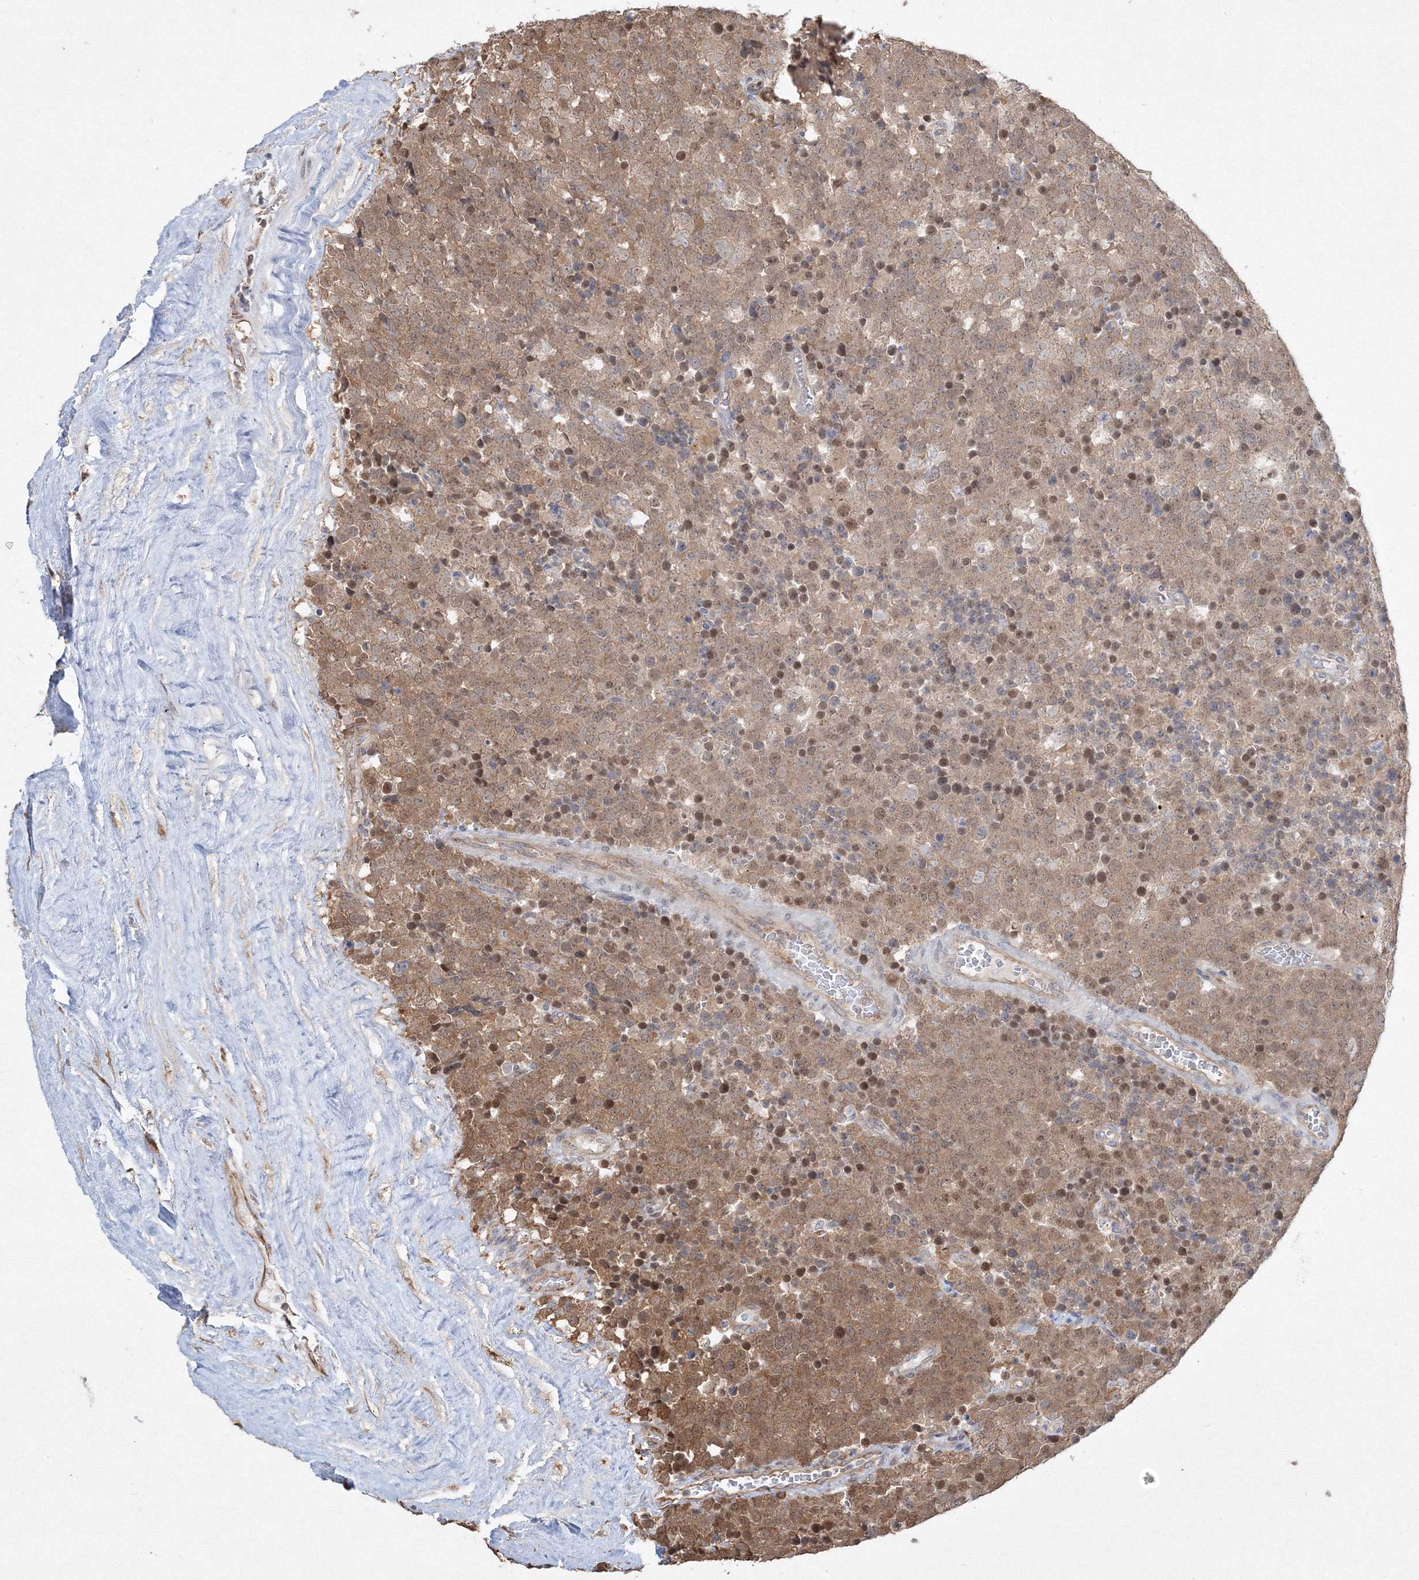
{"staining": {"intensity": "moderate", "quantity": ">75%", "location": "cytoplasmic/membranous,nuclear"}, "tissue": "testis cancer", "cell_type": "Tumor cells", "image_type": "cancer", "snomed": [{"axis": "morphology", "description": "Seminoma, NOS"}, {"axis": "topography", "description": "Testis"}], "caption": "Tumor cells demonstrate medium levels of moderate cytoplasmic/membranous and nuclear positivity in approximately >75% of cells in testis cancer.", "gene": "FBXL8", "patient": {"sex": "male", "age": 71}}